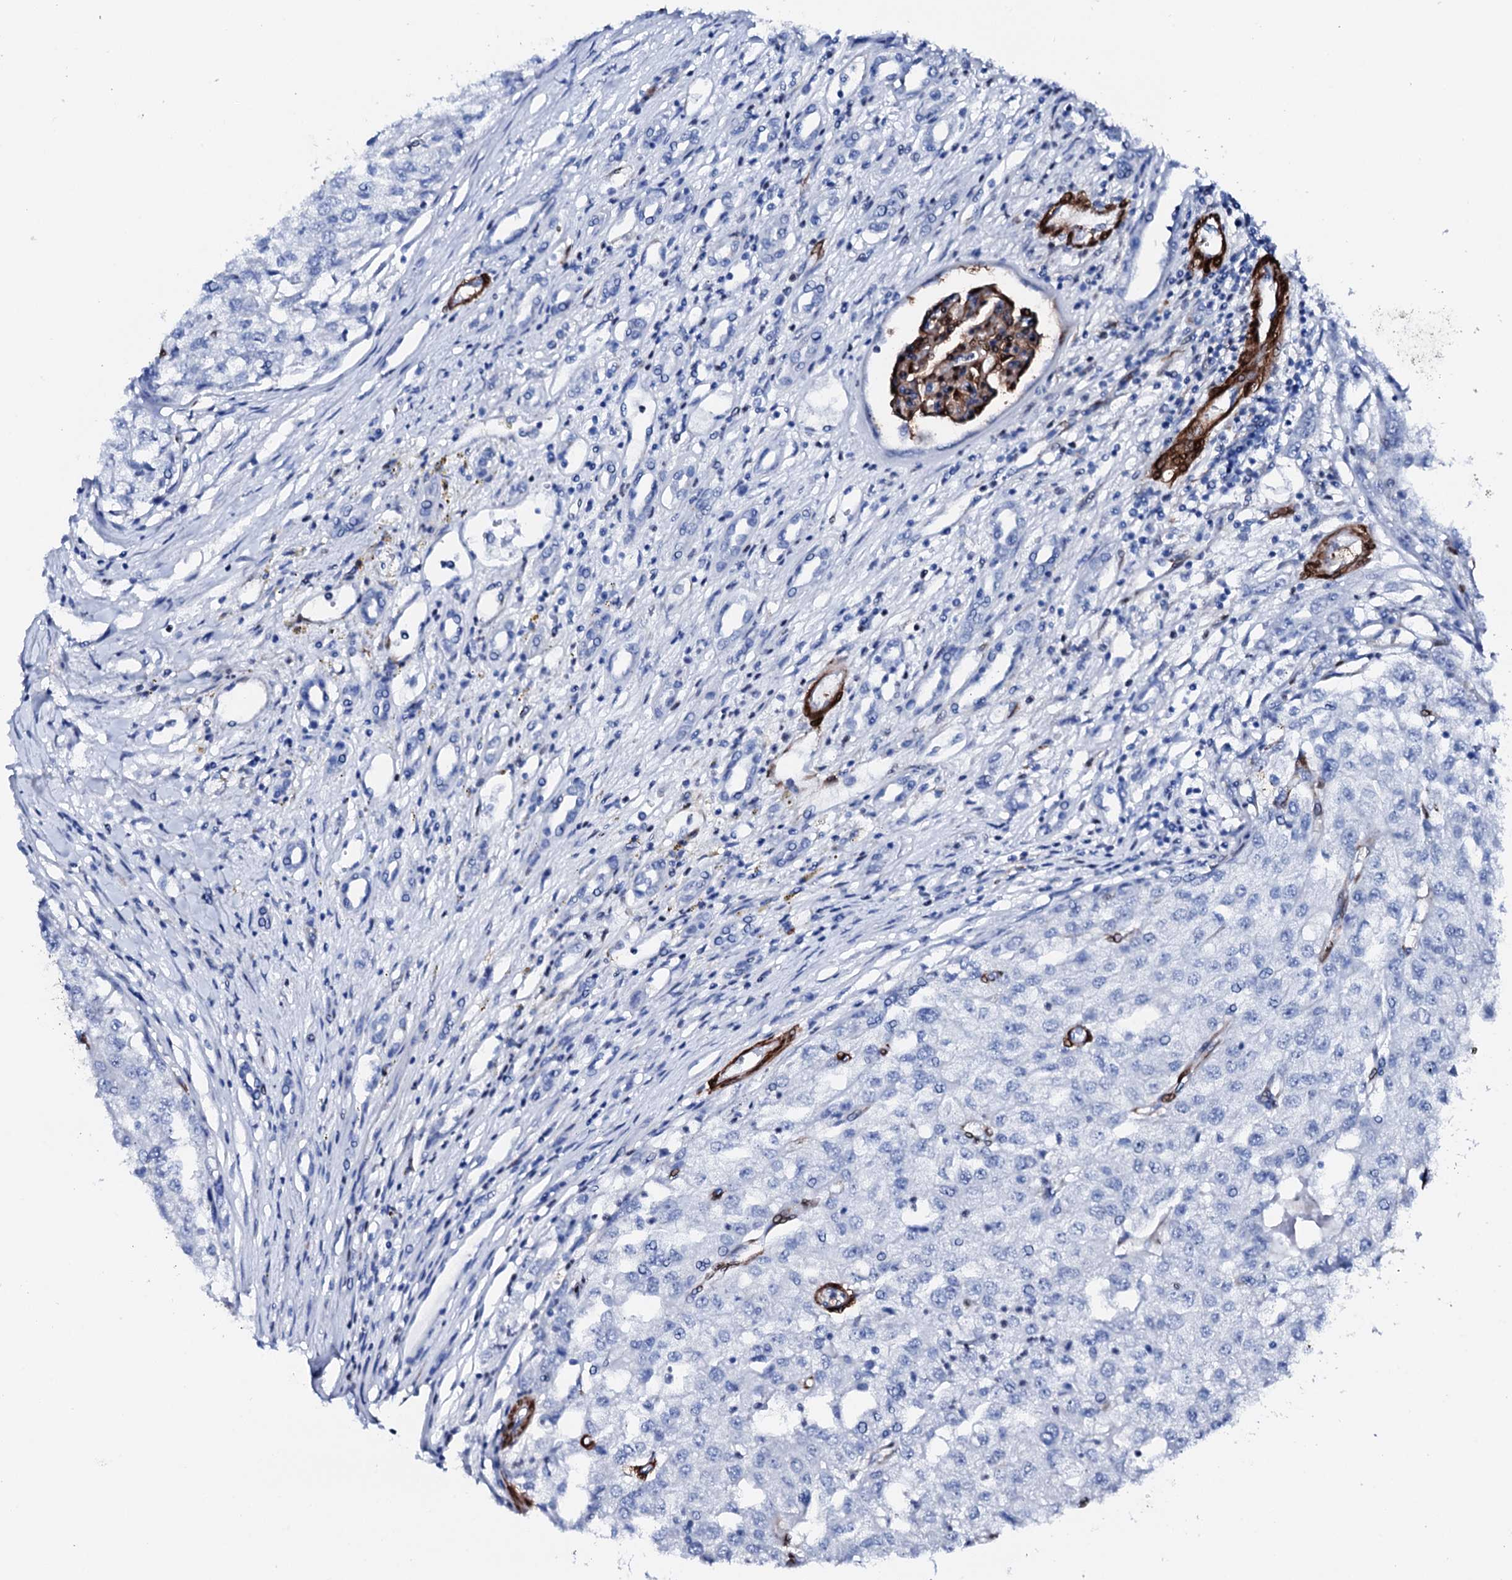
{"staining": {"intensity": "negative", "quantity": "none", "location": "none"}, "tissue": "renal cancer", "cell_type": "Tumor cells", "image_type": "cancer", "snomed": [{"axis": "morphology", "description": "Adenocarcinoma, NOS"}, {"axis": "topography", "description": "Kidney"}], "caption": "Immunohistochemical staining of adenocarcinoma (renal) demonstrates no significant staining in tumor cells.", "gene": "NRIP2", "patient": {"sex": "female", "age": 54}}